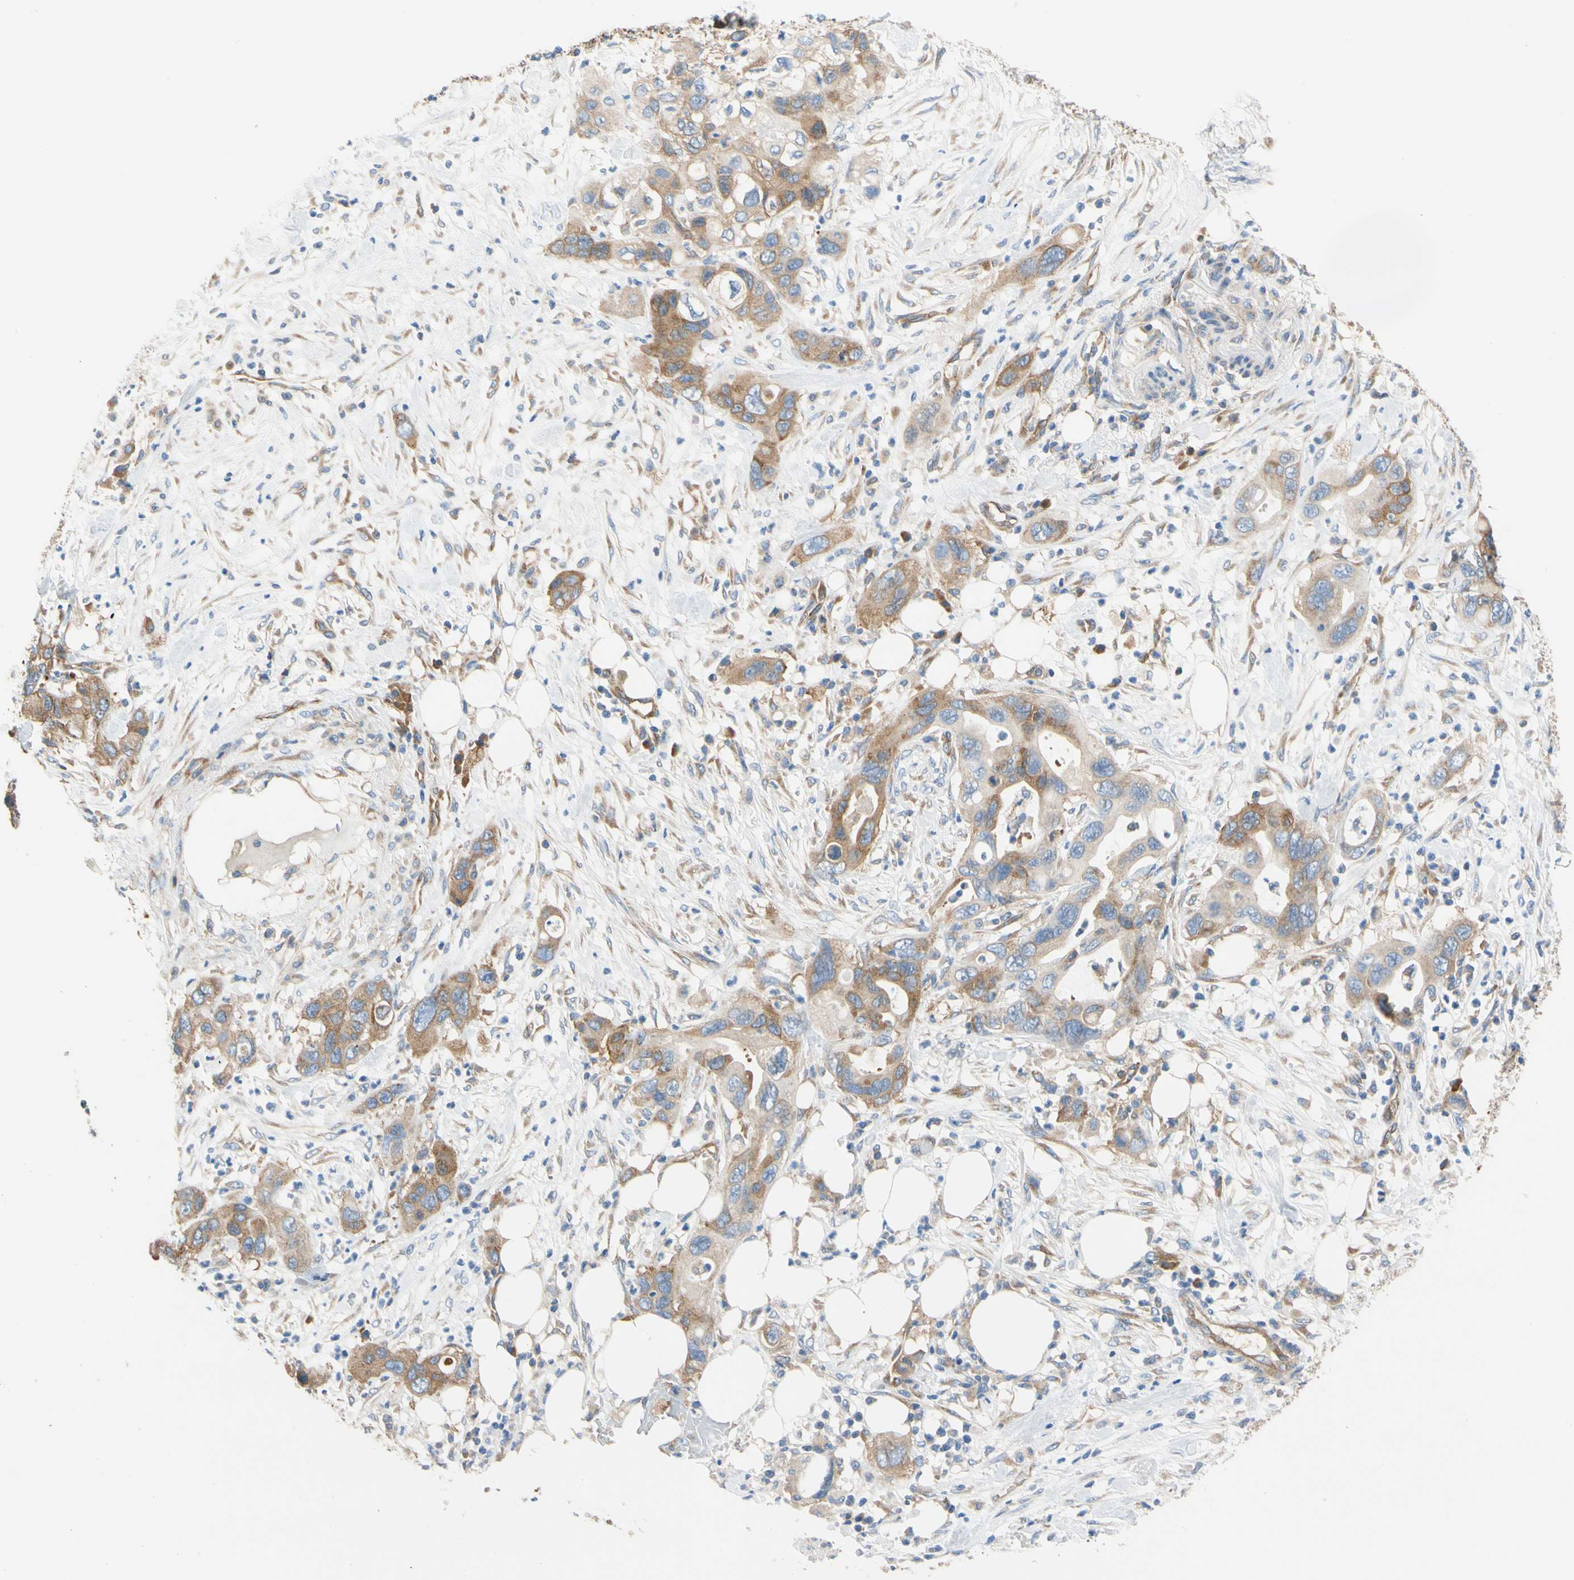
{"staining": {"intensity": "moderate", "quantity": ">75%", "location": "cytoplasmic/membranous"}, "tissue": "pancreatic cancer", "cell_type": "Tumor cells", "image_type": "cancer", "snomed": [{"axis": "morphology", "description": "Adenocarcinoma, NOS"}, {"axis": "topography", "description": "Pancreas"}], "caption": "Immunohistochemical staining of pancreatic cancer (adenocarcinoma) shows medium levels of moderate cytoplasmic/membranous staining in about >75% of tumor cells.", "gene": "GPHN", "patient": {"sex": "female", "age": 71}}